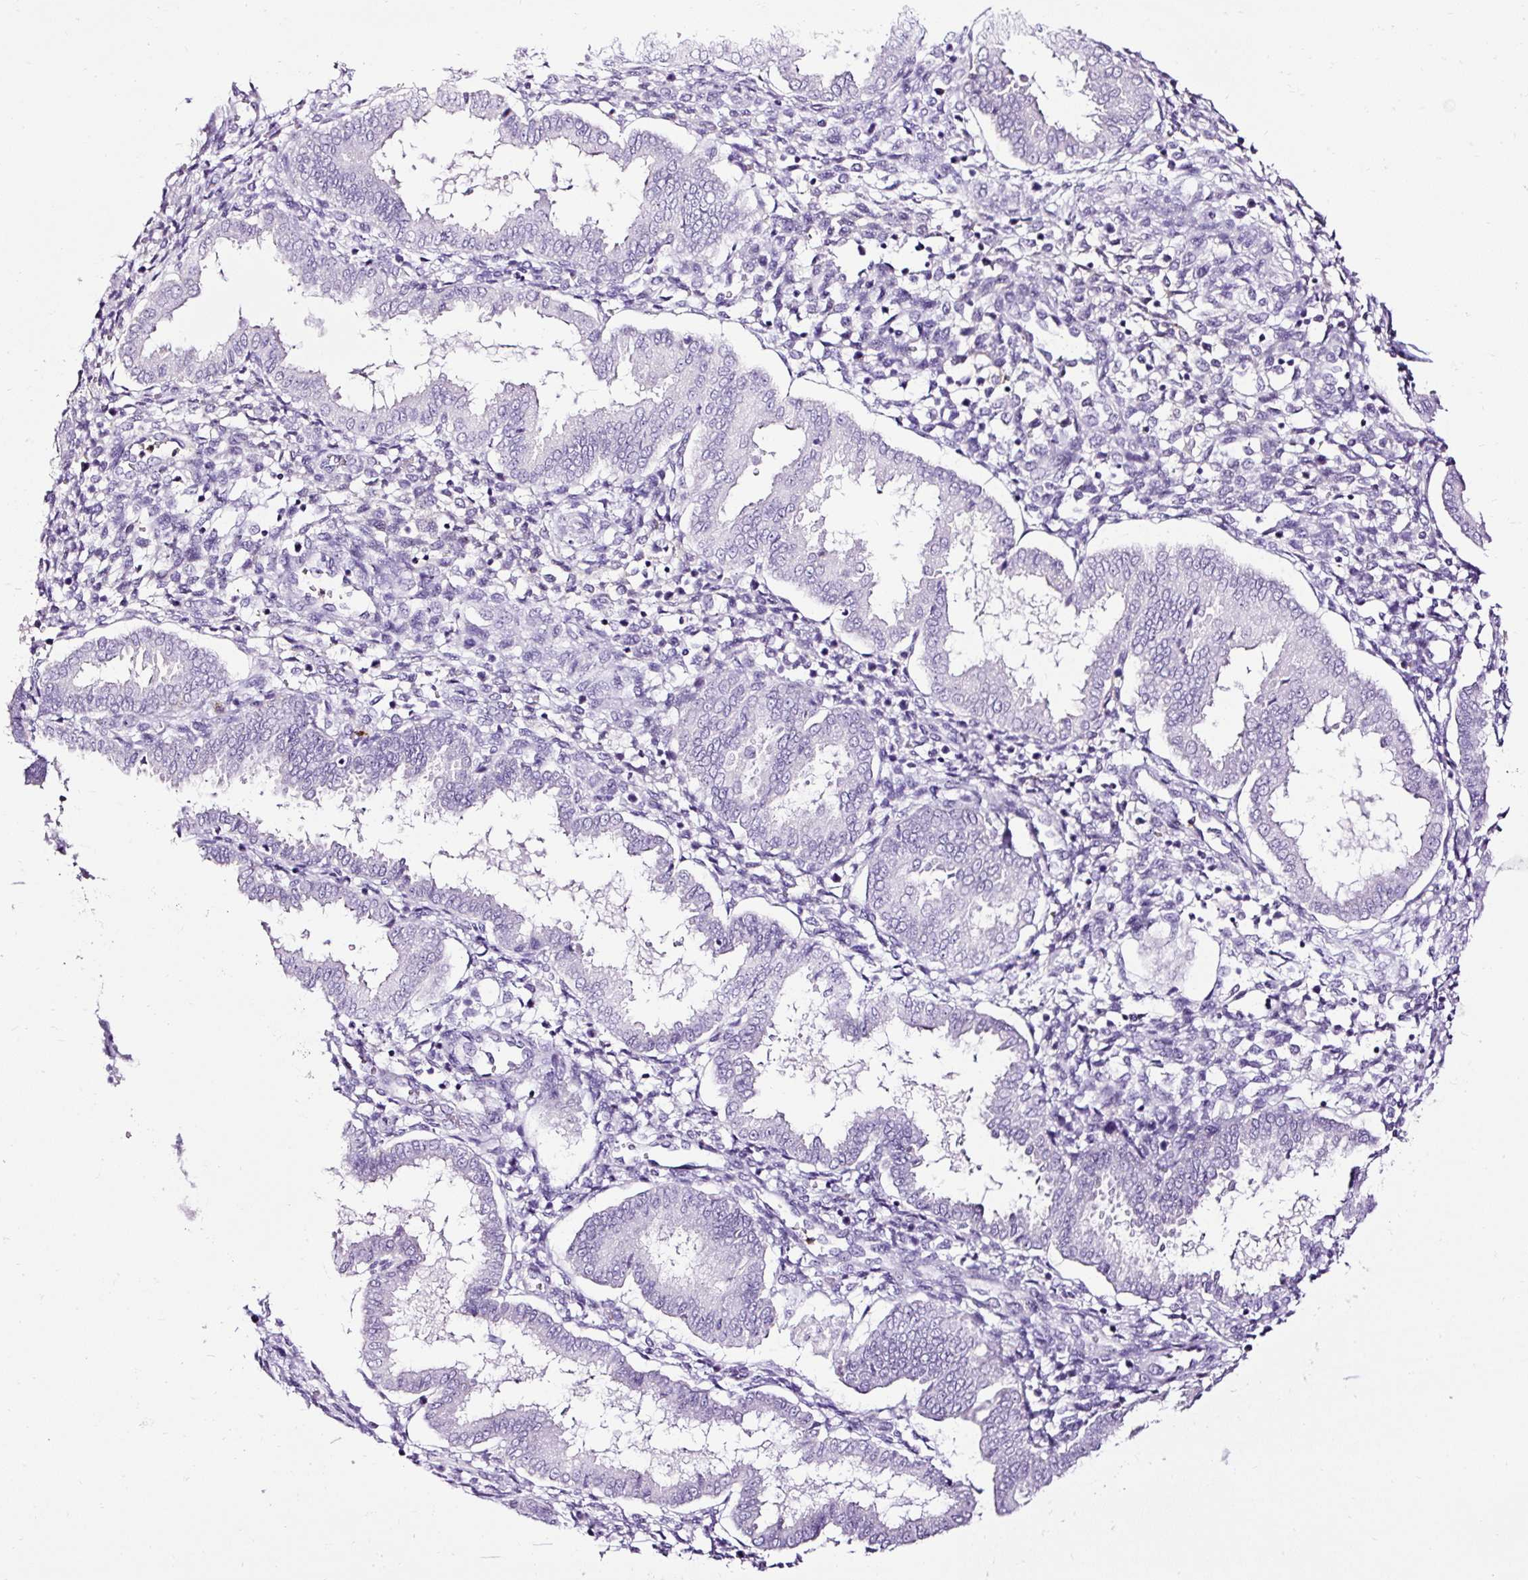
{"staining": {"intensity": "negative", "quantity": "none", "location": "none"}, "tissue": "endometrium", "cell_type": "Cells in endometrial stroma", "image_type": "normal", "snomed": [{"axis": "morphology", "description": "Normal tissue, NOS"}, {"axis": "topography", "description": "Endometrium"}], "caption": "Immunohistochemistry histopathology image of benign endometrium: endometrium stained with DAB exhibits no significant protein staining in cells in endometrial stroma. Nuclei are stained in blue.", "gene": "SLC7A8", "patient": {"sex": "female", "age": 24}}